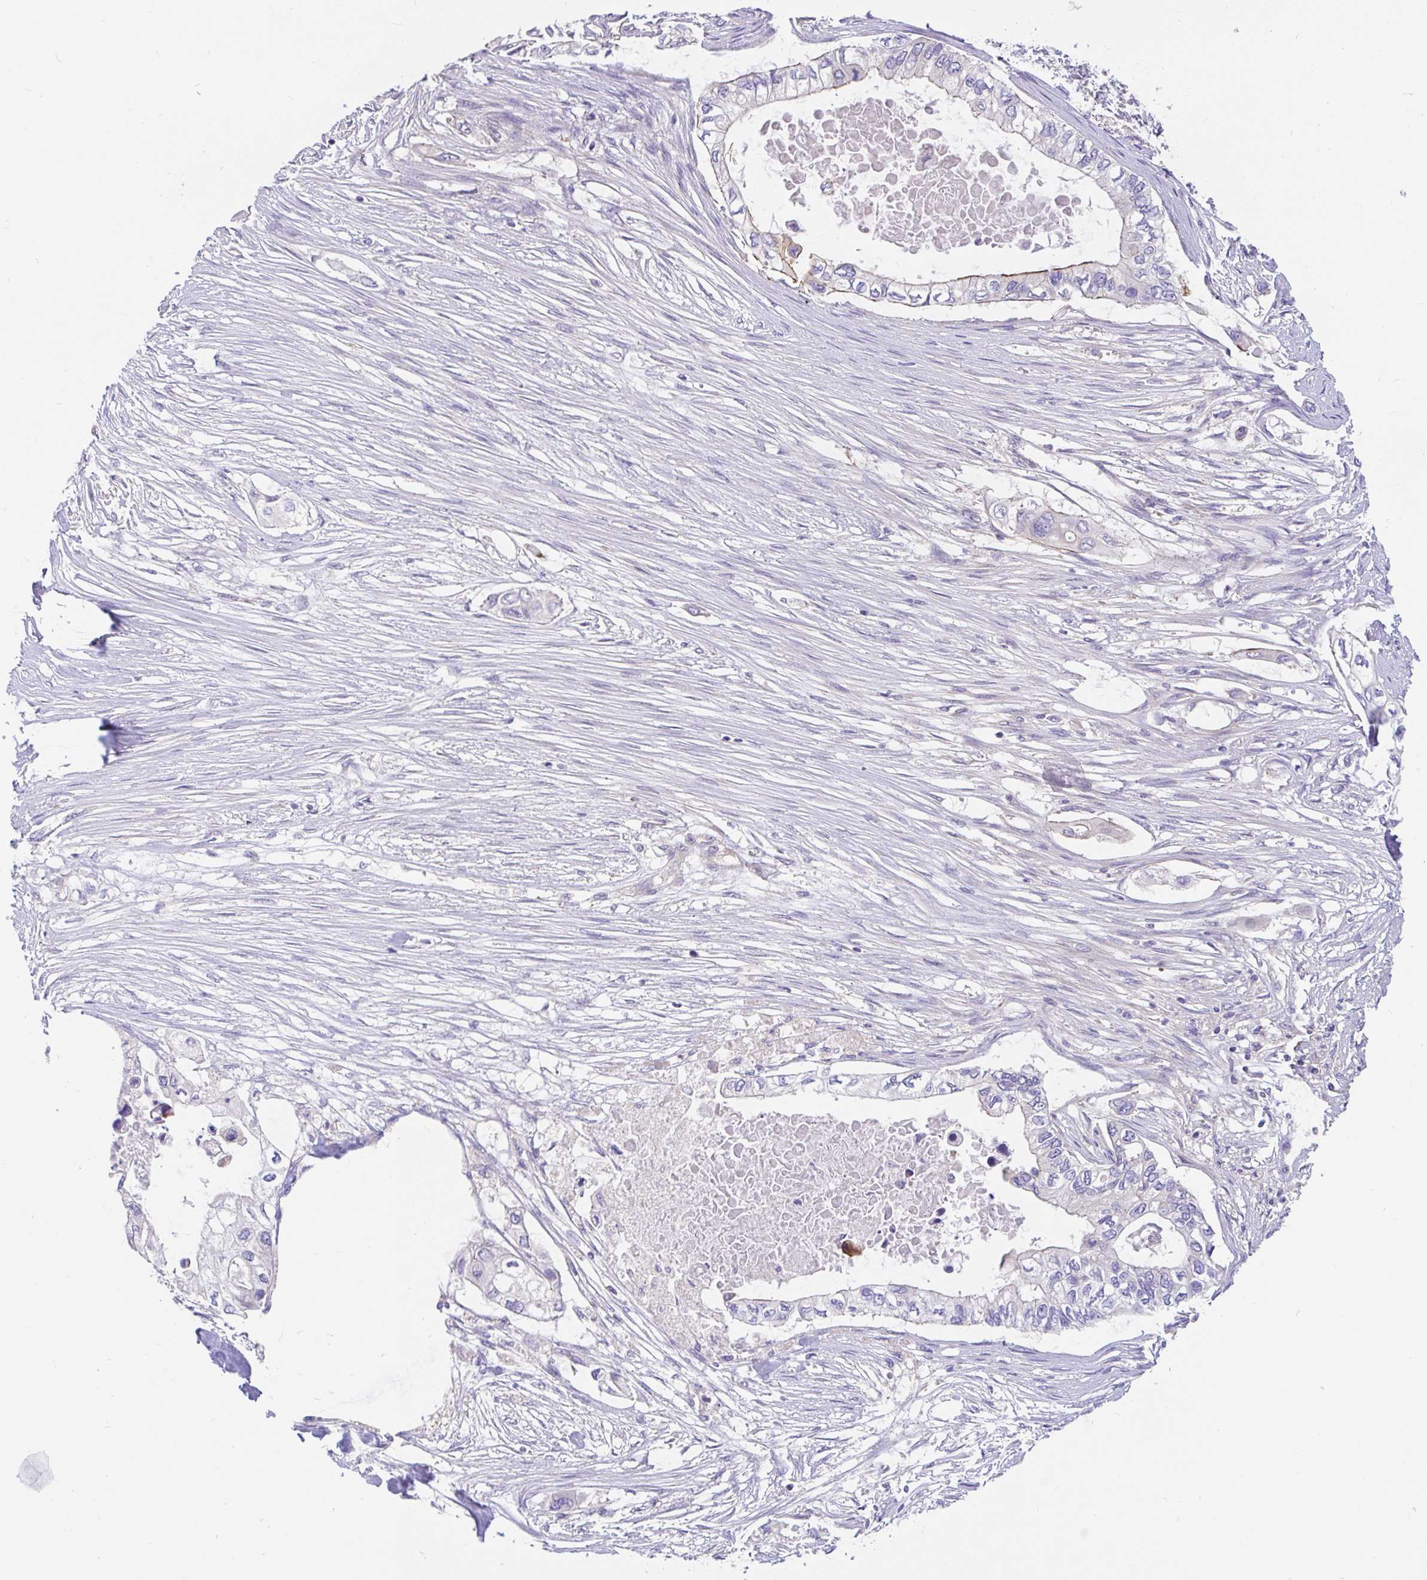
{"staining": {"intensity": "moderate", "quantity": "<25%", "location": "cytoplasmic/membranous"}, "tissue": "pancreatic cancer", "cell_type": "Tumor cells", "image_type": "cancer", "snomed": [{"axis": "morphology", "description": "Adenocarcinoma, NOS"}, {"axis": "topography", "description": "Pancreas"}], "caption": "A photomicrograph of human adenocarcinoma (pancreatic) stained for a protein reveals moderate cytoplasmic/membranous brown staining in tumor cells.", "gene": "LRRC26", "patient": {"sex": "female", "age": 63}}